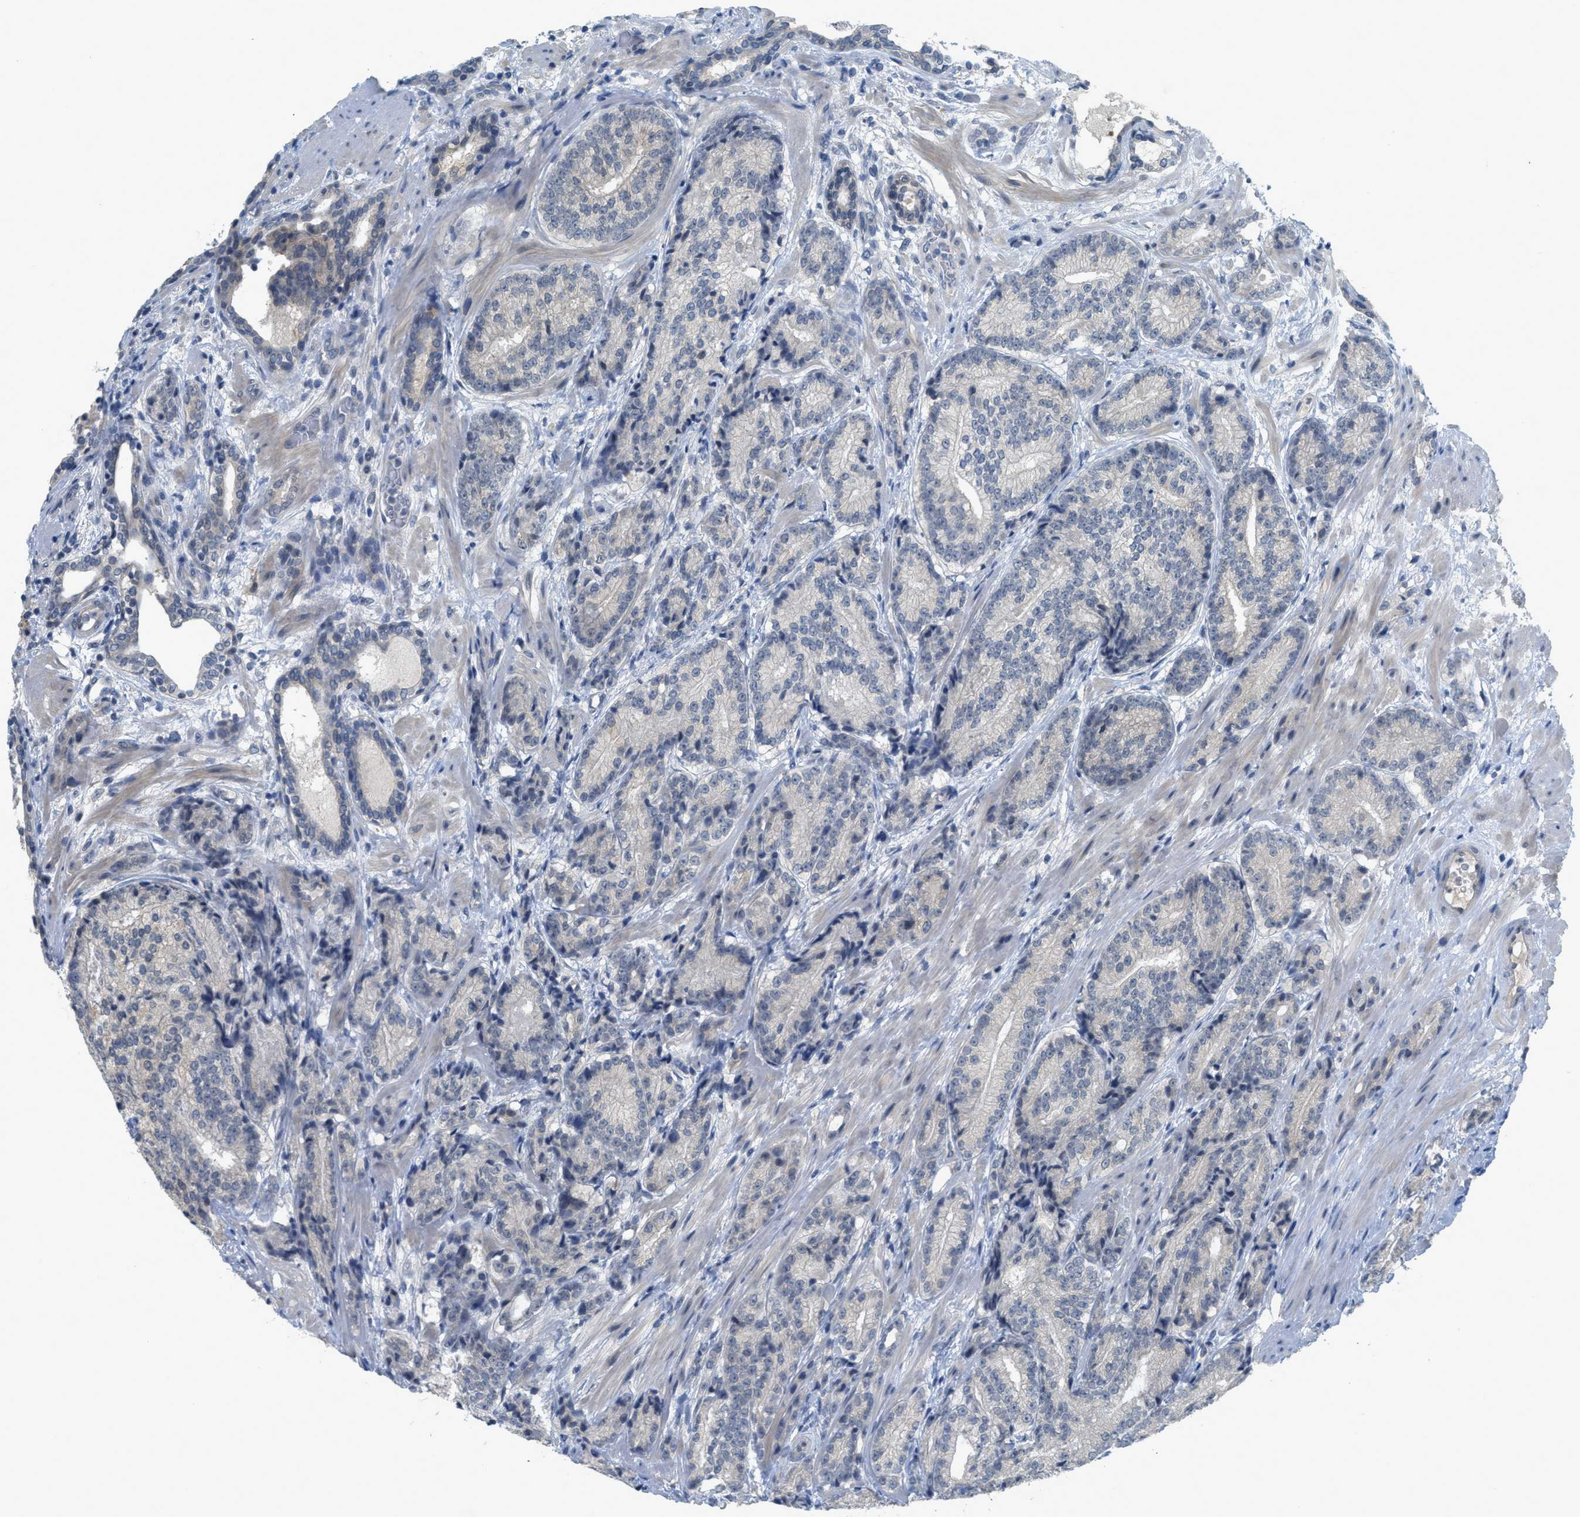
{"staining": {"intensity": "negative", "quantity": "none", "location": "none"}, "tissue": "prostate cancer", "cell_type": "Tumor cells", "image_type": "cancer", "snomed": [{"axis": "morphology", "description": "Adenocarcinoma, High grade"}, {"axis": "topography", "description": "Prostate"}], "caption": "Micrograph shows no significant protein staining in tumor cells of adenocarcinoma (high-grade) (prostate).", "gene": "TNFAIP1", "patient": {"sex": "male", "age": 61}}